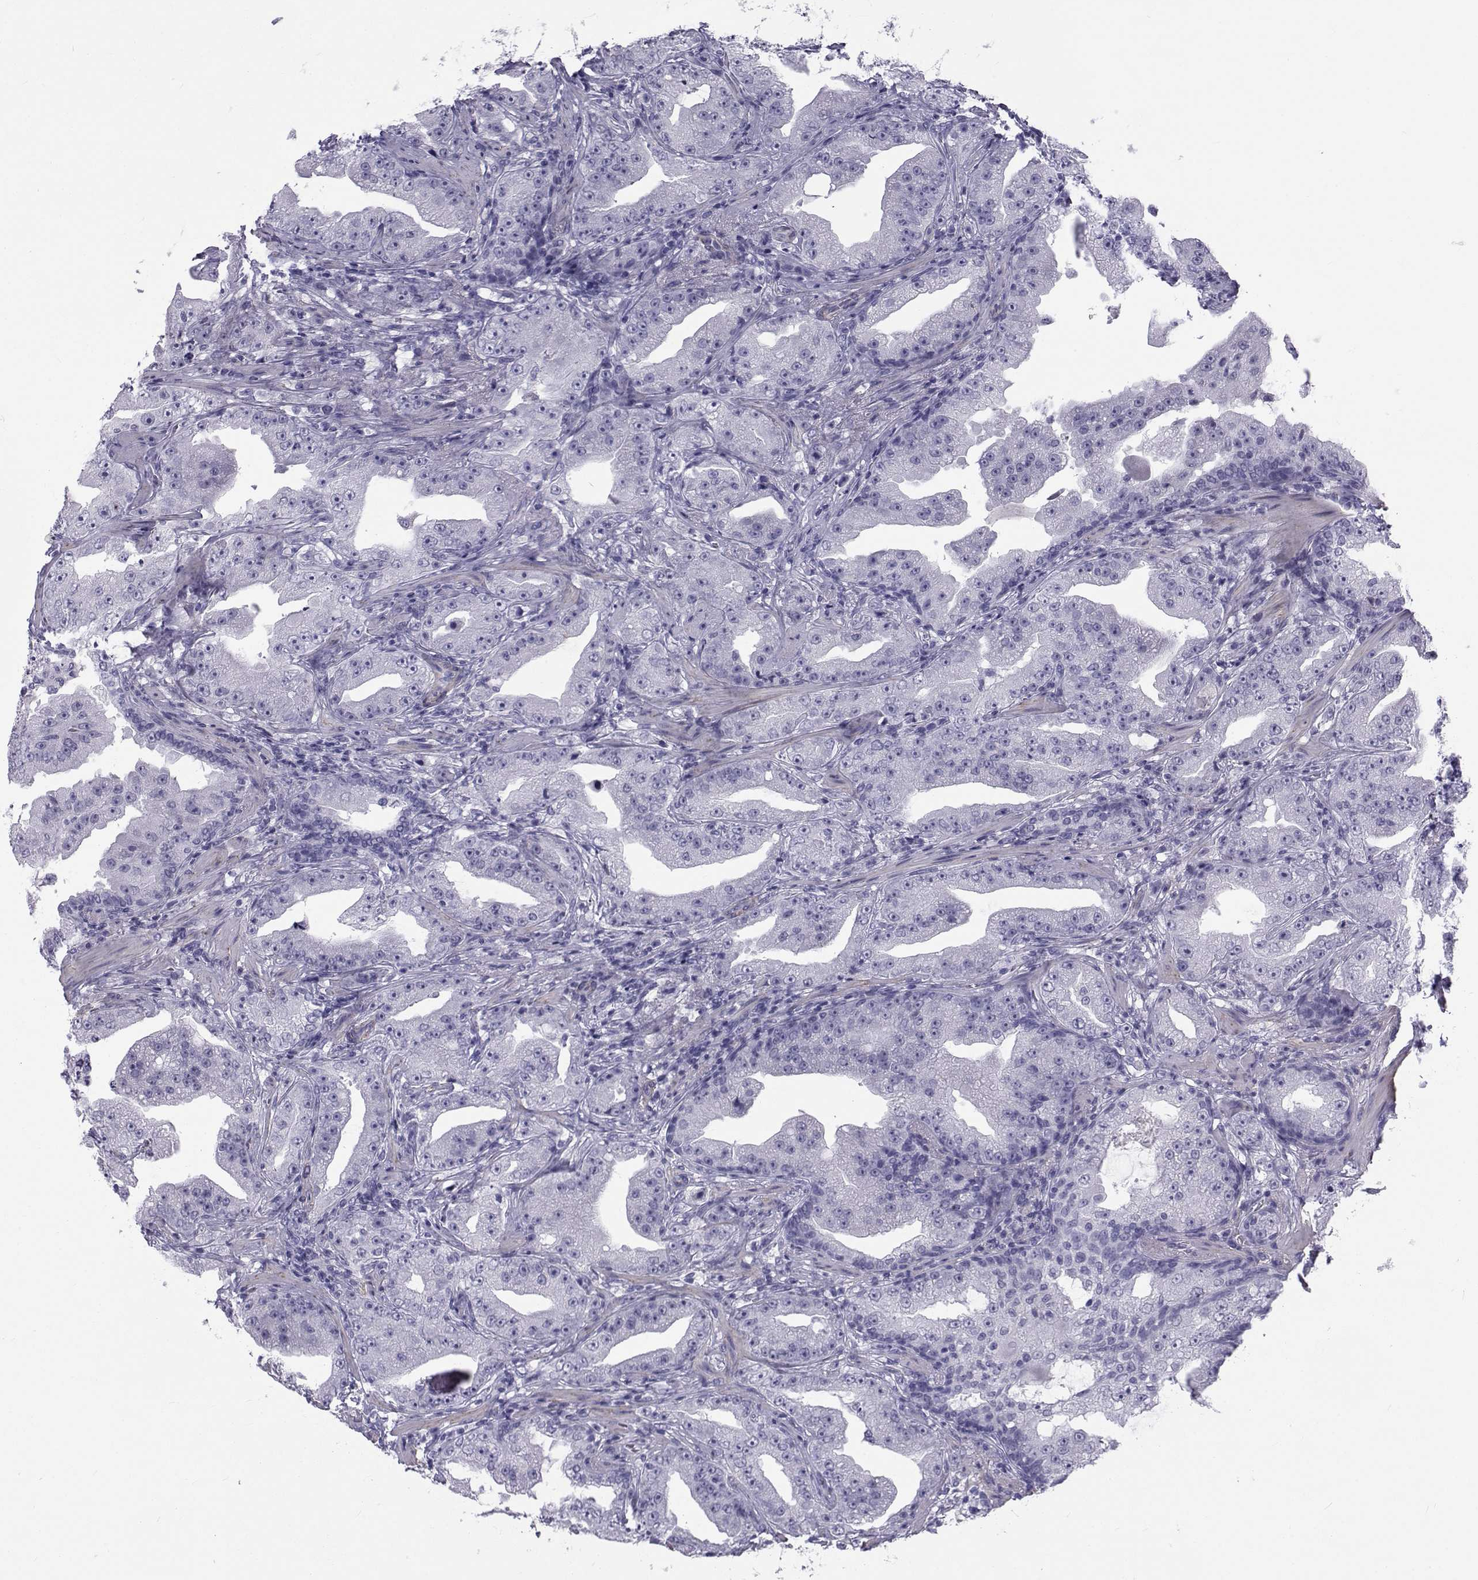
{"staining": {"intensity": "negative", "quantity": "none", "location": "none"}, "tissue": "prostate cancer", "cell_type": "Tumor cells", "image_type": "cancer", "snomed": [{"axis": "morphology", "description": "Adenocarcinoma, Low grade"}, {"axis": "topography", "description": "Prostate"}], "caption": "This is an immunohistochemistry image of human adenocarcinoma (low-grade) (prostate). There is no expression in tumor cells.", "gene": "SPANXD", "patient": {"sex": "male", "age": 62}}